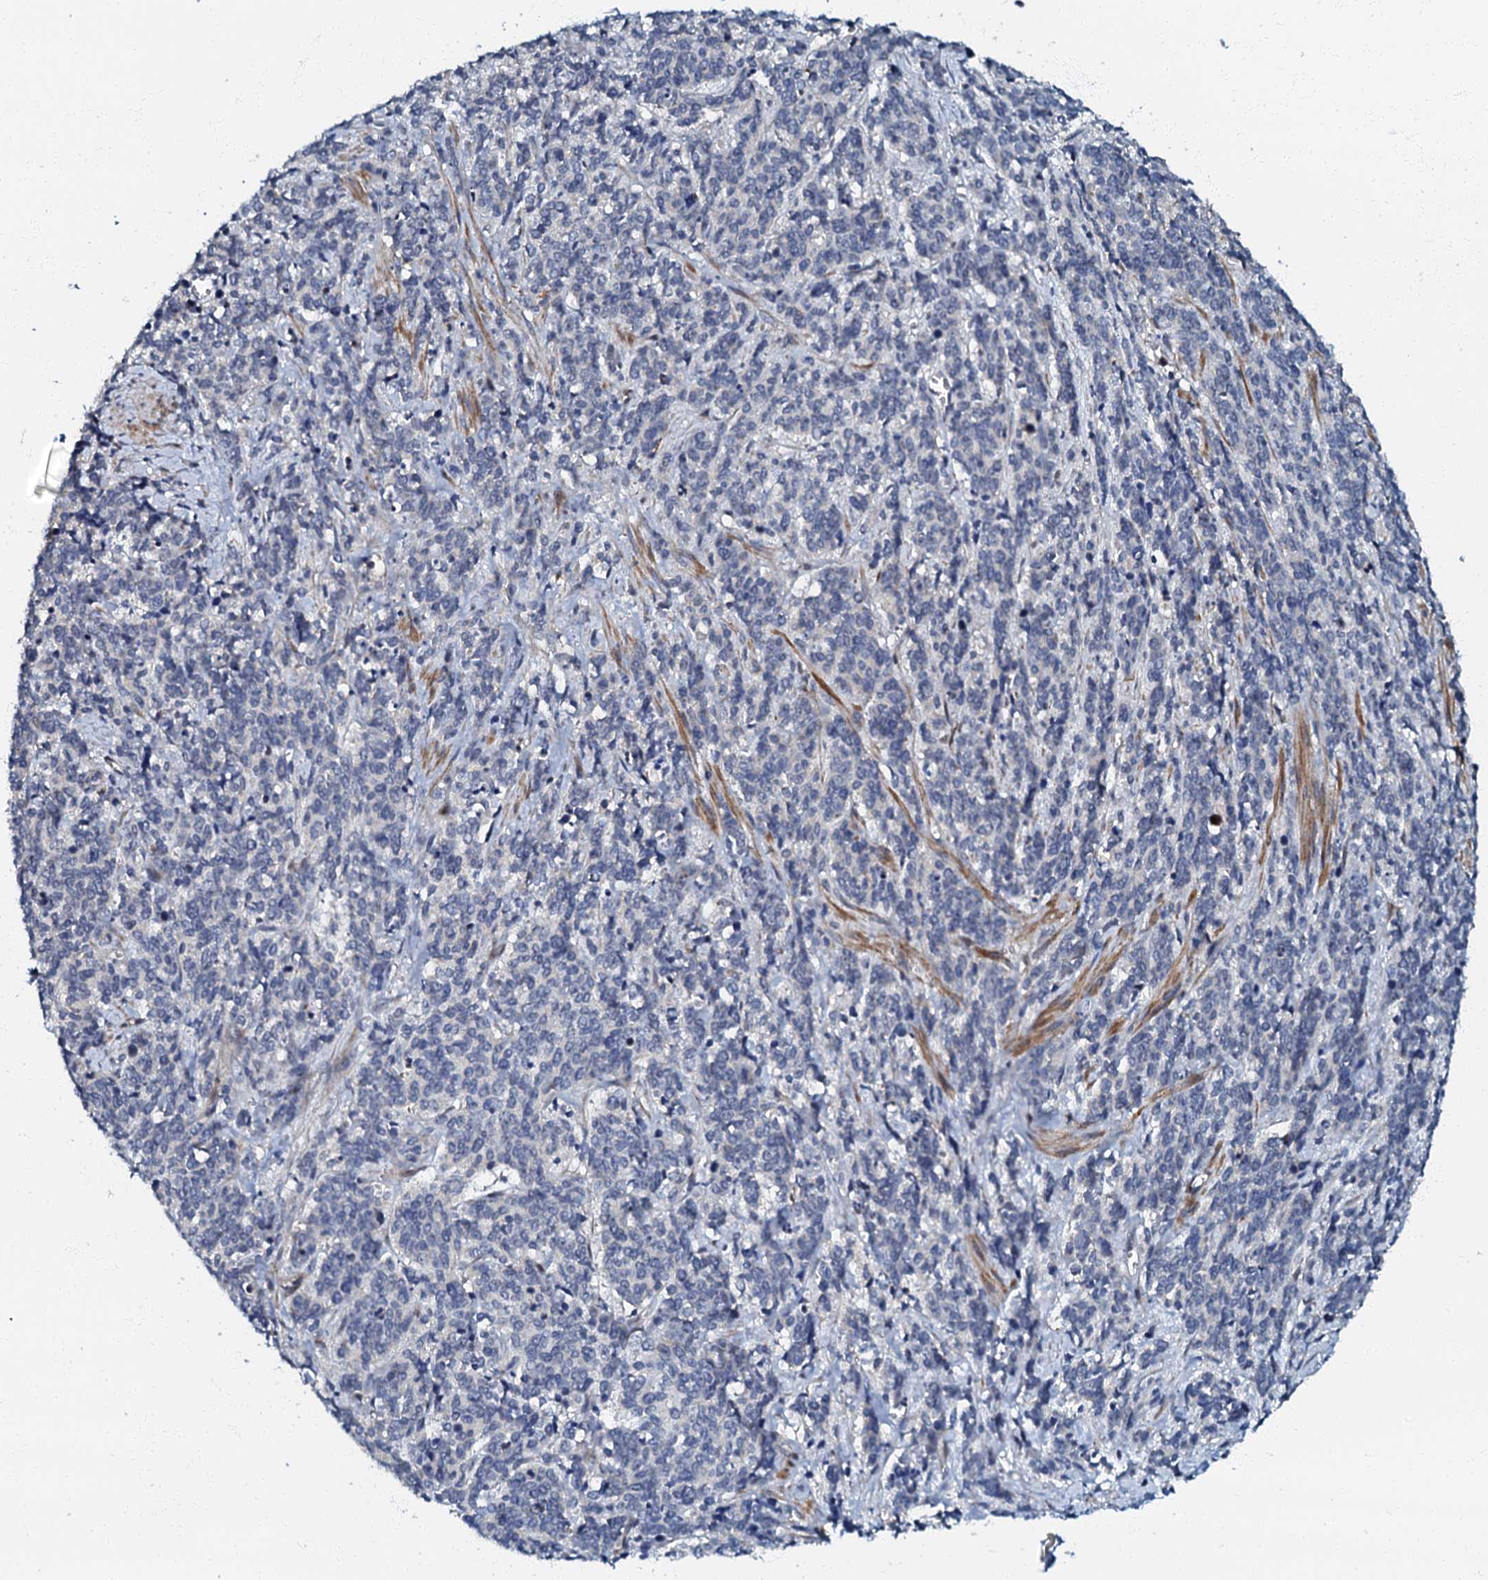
{"staining": {"intensity": "negative", "quantity": "none", "location": "none"}, "tissue": "cervical cancer", "cell_type": "Tumor cells", "image_type": "cancer", "snomed": [{"axis": "morphology", "description": "Squamous cell carcinoma, NOS"}, {"axis": "topography", "description": "Cervix"}], "caption": "The IHC photomicrograph has no significant staining in tumor cells of cervical cancer tissue. (DAB (3,3'-diaminobenzidine) IHC, high magnification).", "gene": "OLAH", "patient": {"sex": "female", "age": 60}}